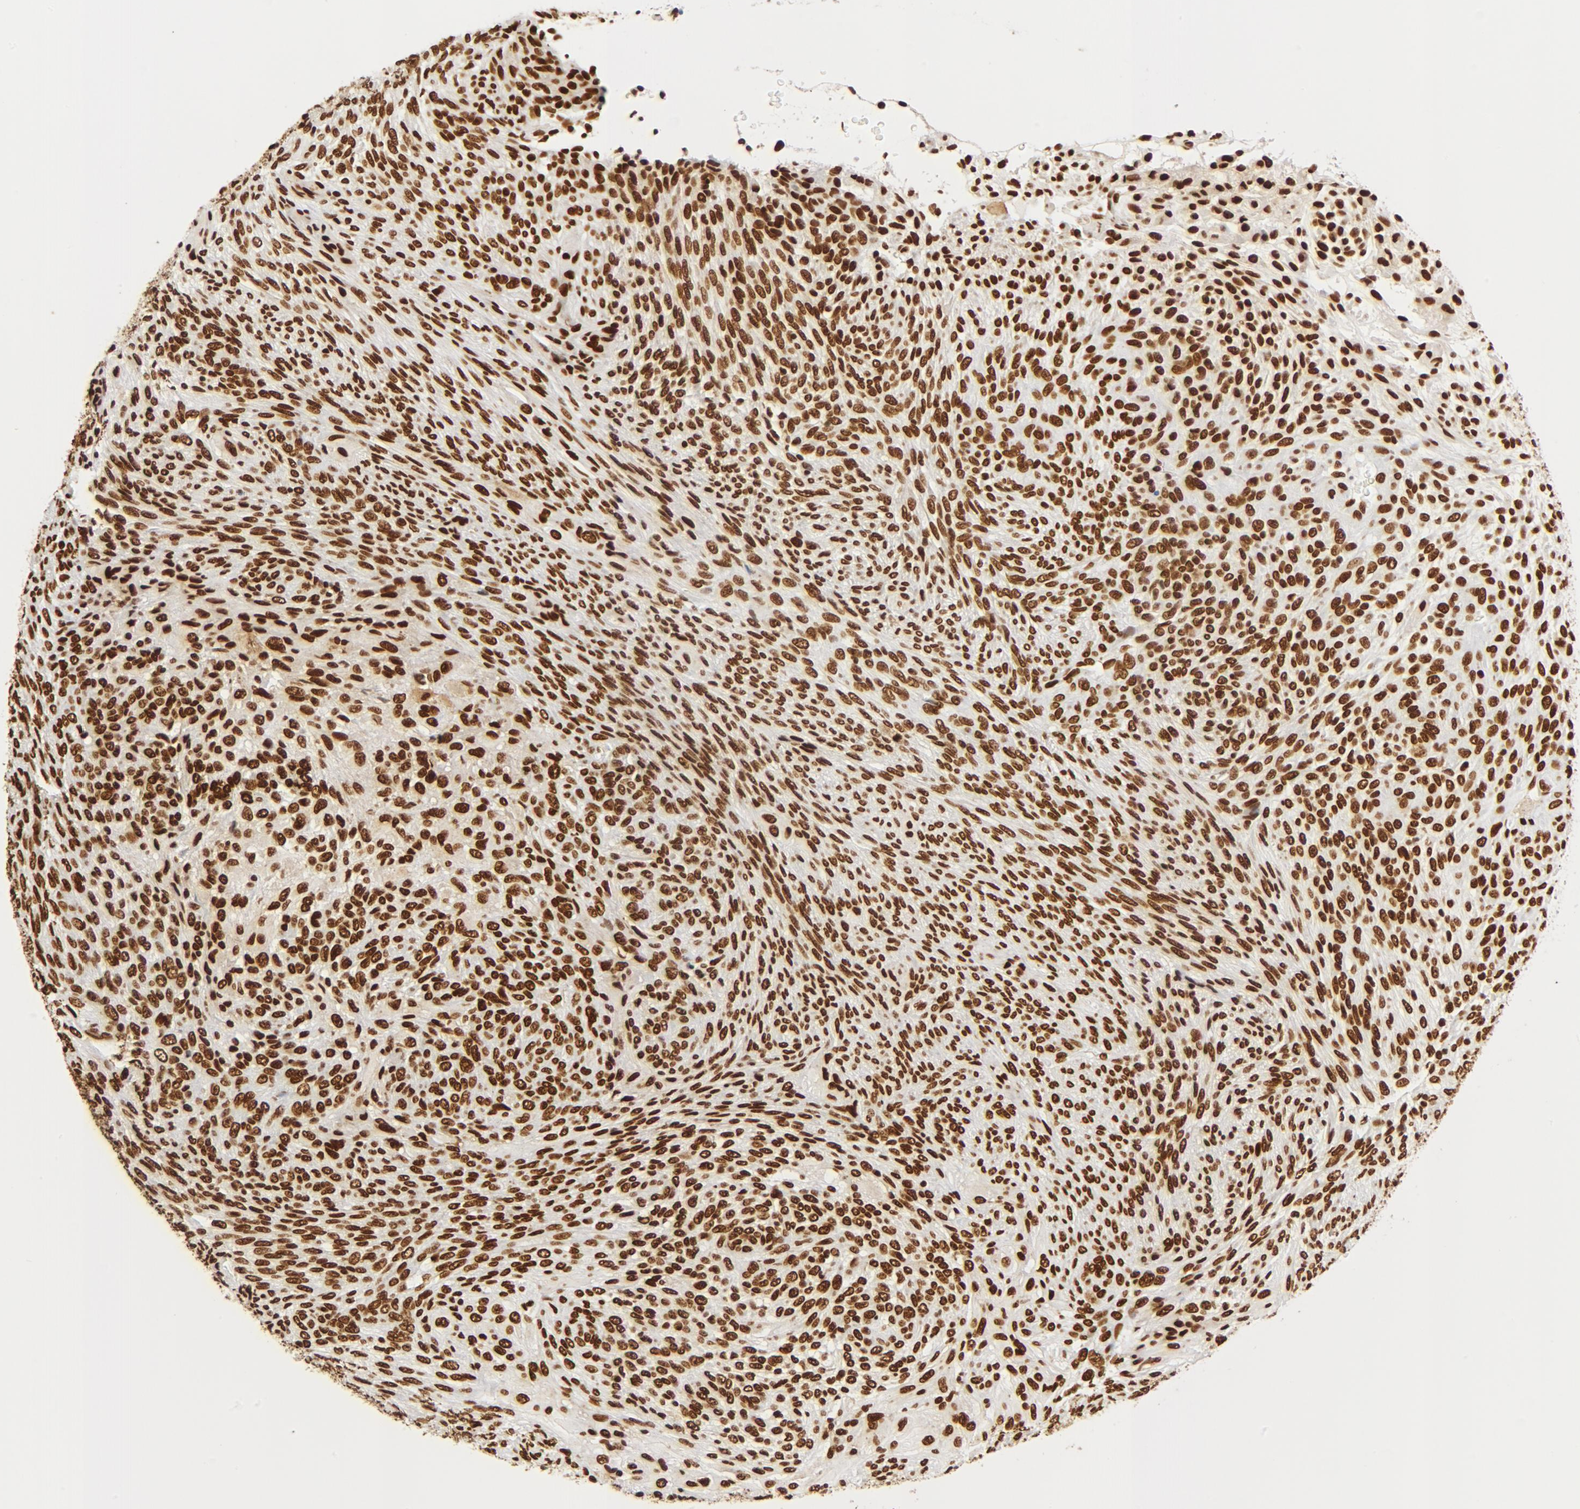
{"staining": {"intensity": "strong", "quantity": ">75%", "location": "nuclear"}, "tissue": "glioma", "cell_type": "Tumor cells", "image_type": "cancer", "snomed": [{"axis": "morphology", "description": "Glioma, malignant, High grade"}, {"axis": "topography", "description": "Cerebral cortex"}], "caption": "This is an image of IHC staining of high-grade glioma (malignant), which shows strong staining in the nuclear of tumor cells.", "gene": "CTBP1", "patient": {"sex": "female", "age": 55}}